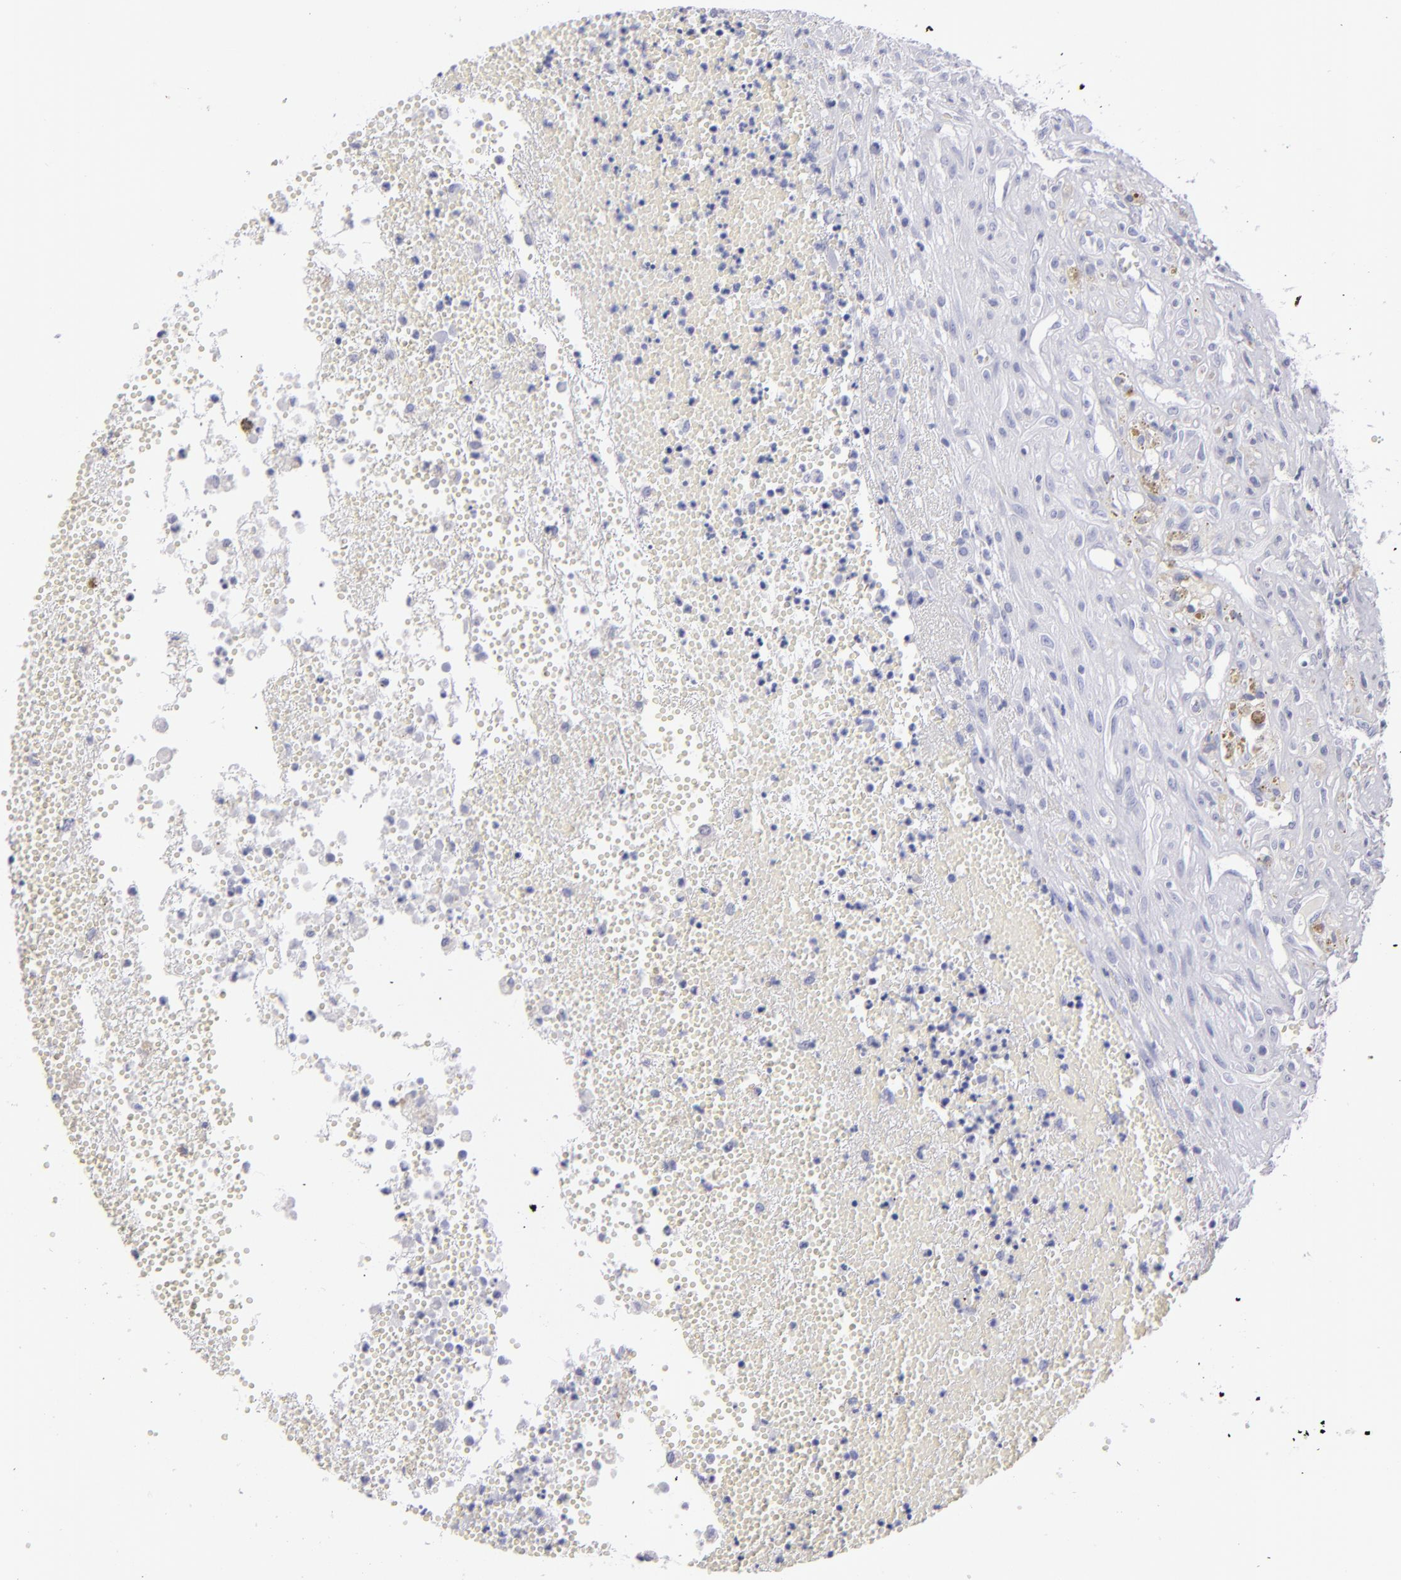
{"staining": {"intensity": "negative", "quantity": "none", "location": "none"}, "tissue": "glioma", "cell_type": "Tumor cells", "image_type": "cancer", "snomed": [{"axis": "morphology", "description": "Glioma, malignant, High grade"}, {"axis": "topography", "description": "Brain"}], "caption": "This is a micrograph of immunohistochemistry staining of glioma, which shows no positivity in tumor cells.", "gene": "MYH11", "patient": {"sex": "male", "age": 66}}